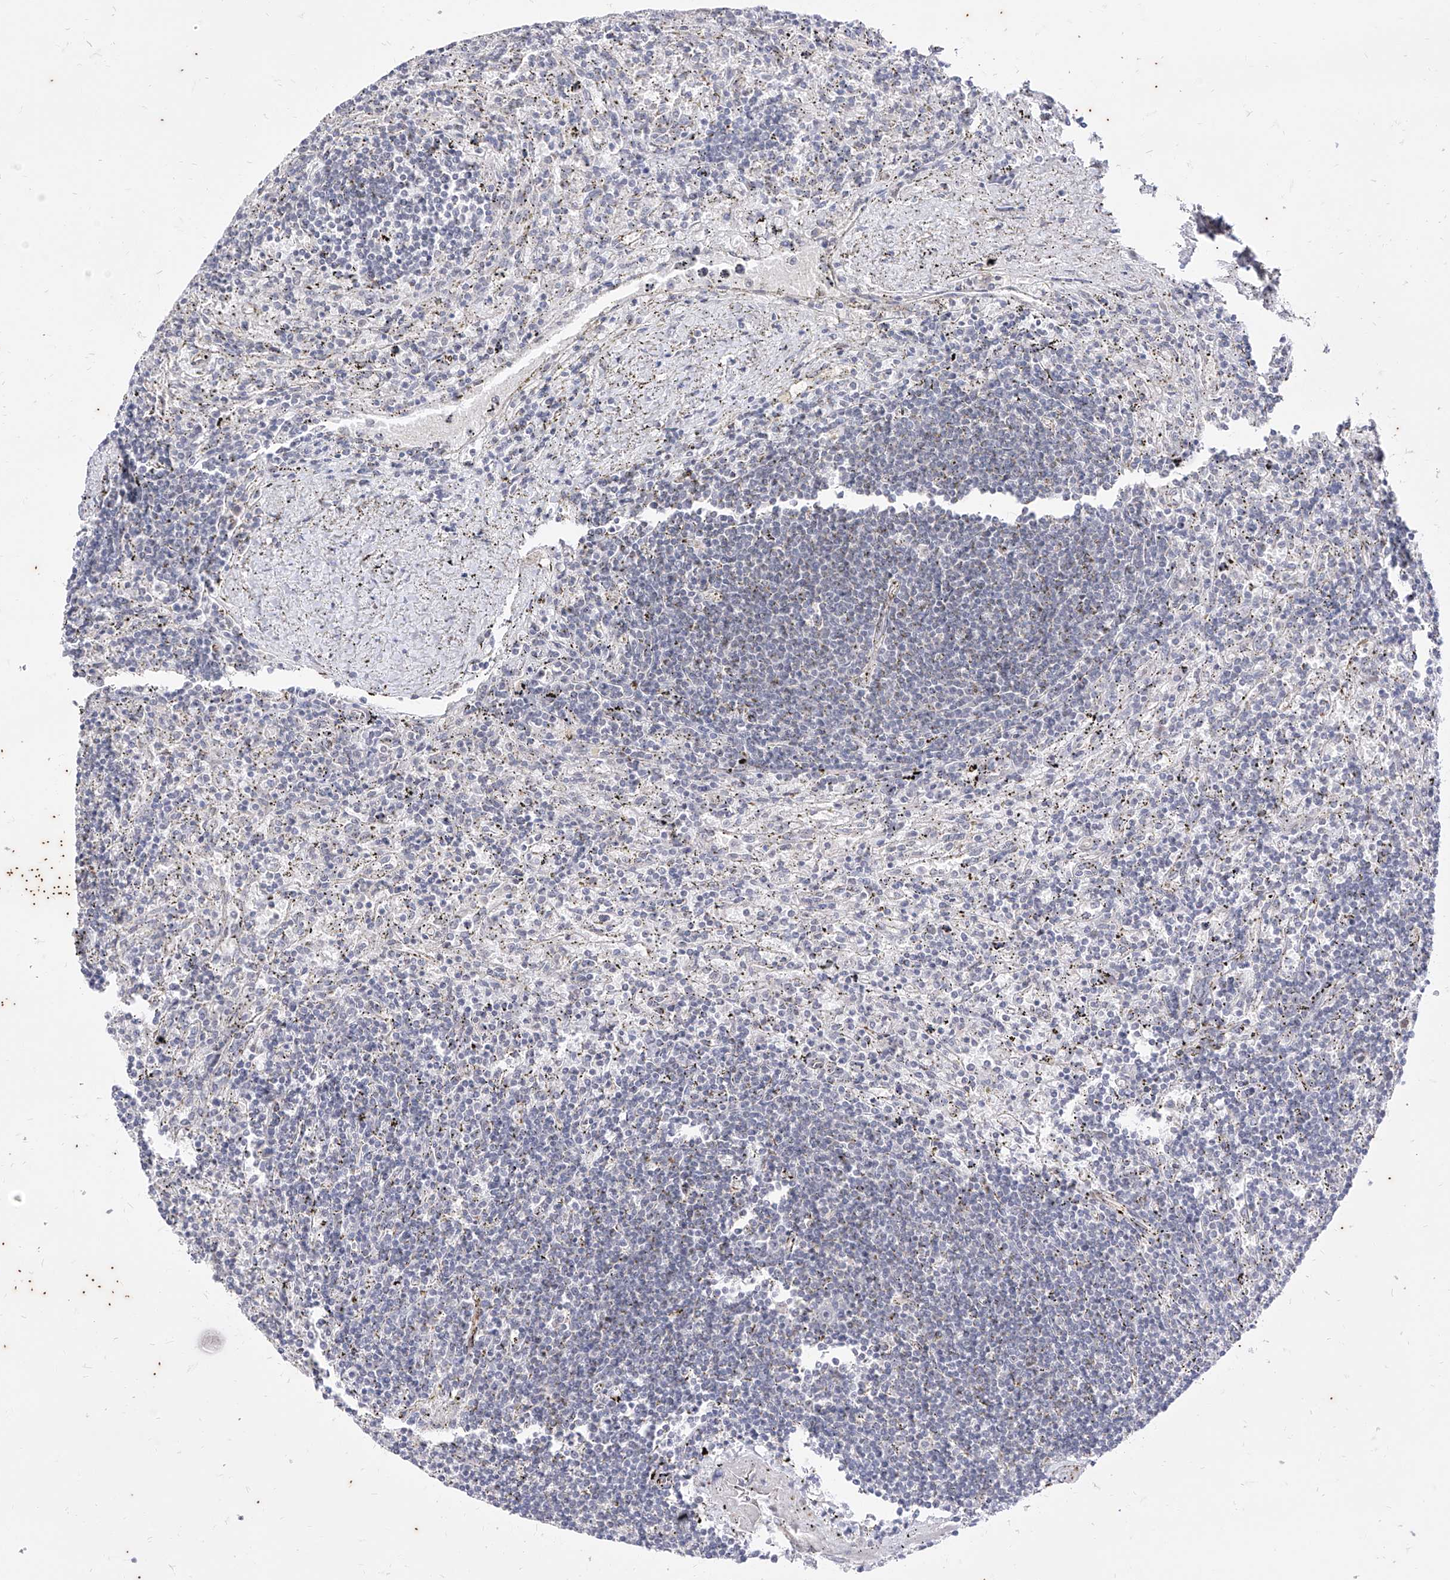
{"staining": {"intensity": "negative", "quantity": "none", "location": "none"}, "tissue": "lymphoma", "cell_type": "Tumor cells", "image_type": "cancer", "snomed": [{"axis": "morphology", "description": "Malignant lymphoma, non-Hodgkin's type, Low grade"}, {"axis": "topography", "description": "Spleen"}], "caption": "An immunohistochemistry (IHC) micrograph of malignant lymphoma, non-Hodgkin's type (low-grade) is shown. There is no staining in tumor cells of malignant lymphoma, non-Hodgkin's type (low-grade). The staining was performed using DAB to visualize the protein expression in brown, while the nuclei were stained in blue with hematoxylin (Magnification: 20x).", "gene": "PHF20L1", "patient": {"sex": "male", "age": 76}}